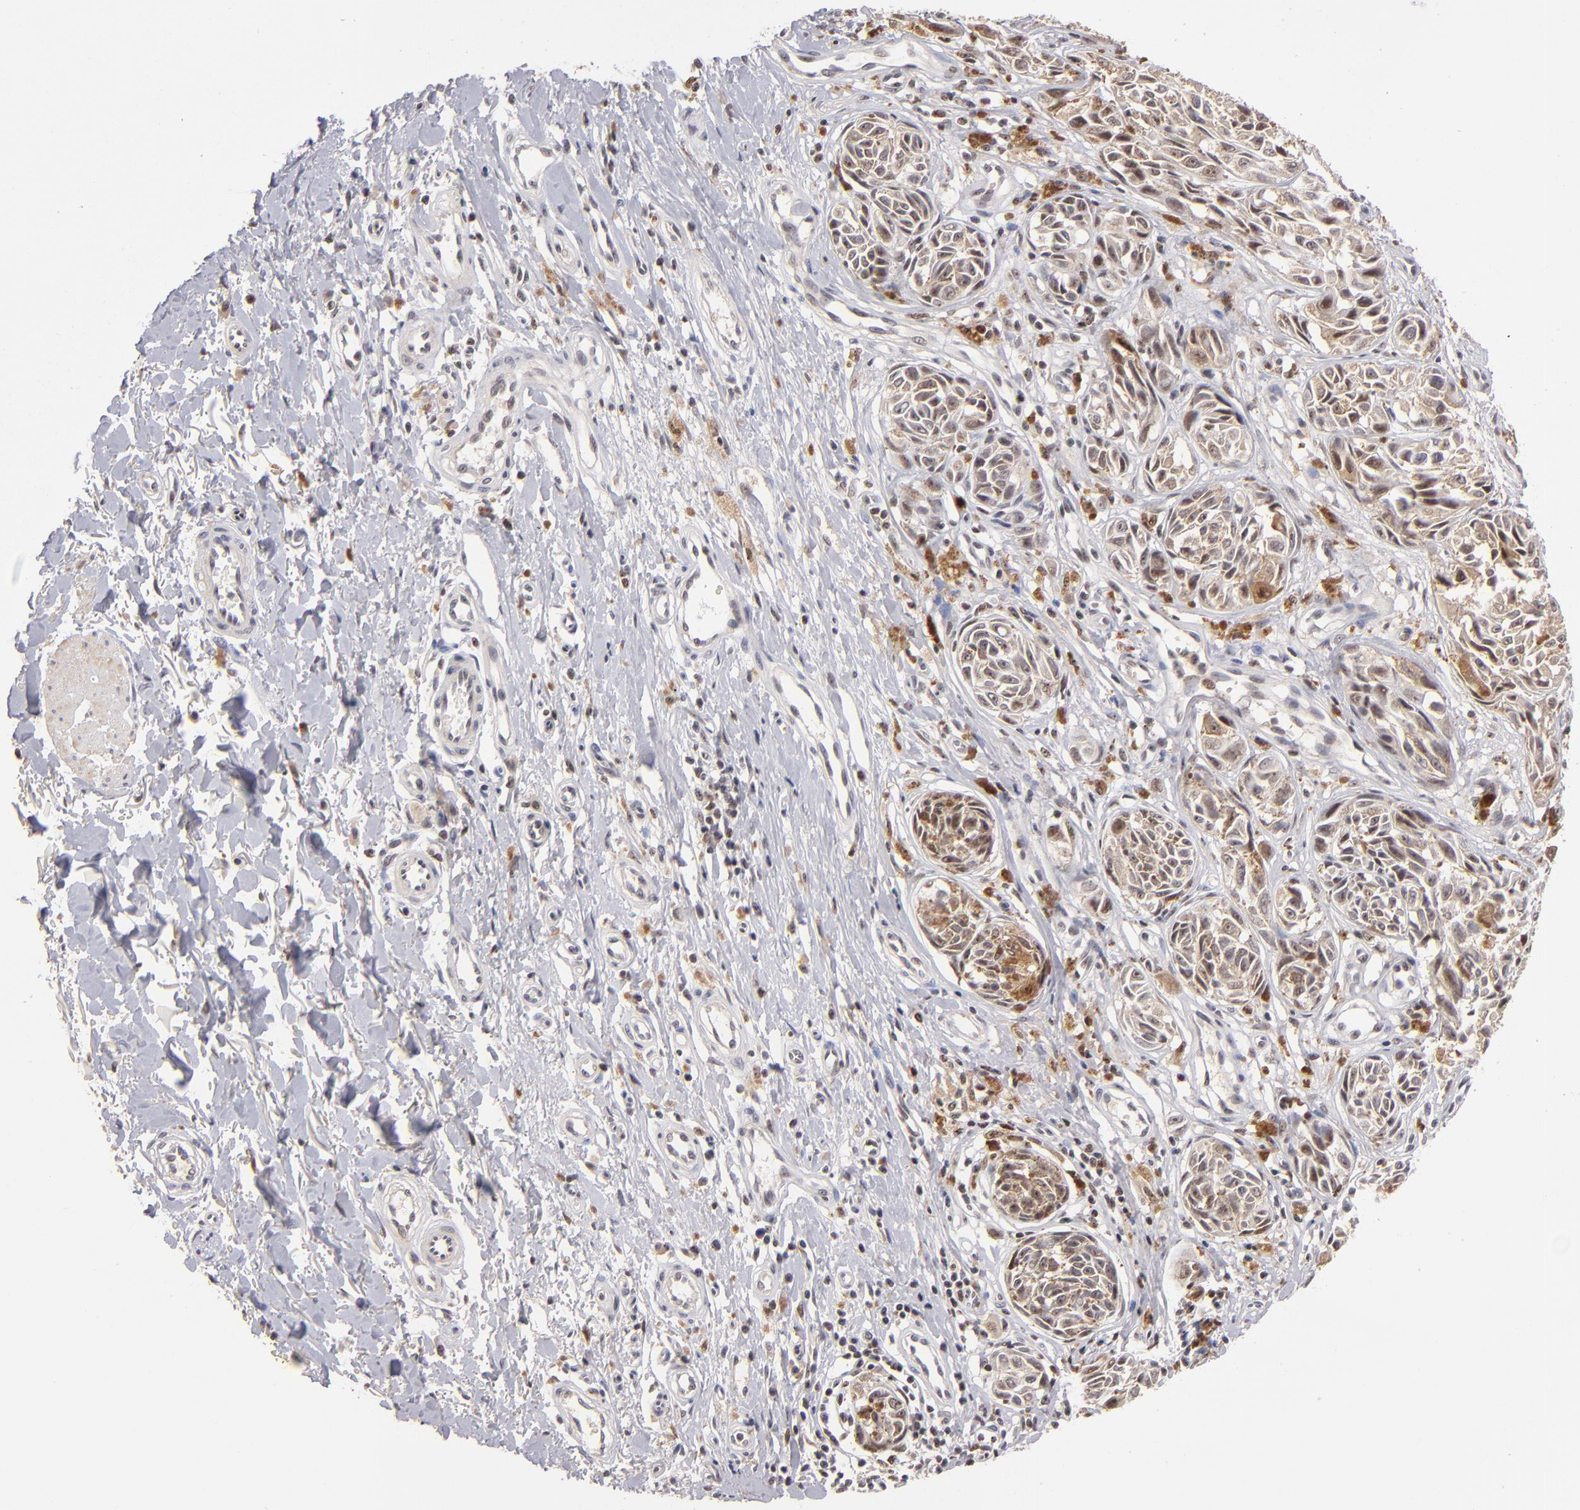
{"staining": {"intensity": "moderate", "quantity": "<25%", "location": "cytoplasmic/membranous"}, "tissue": "melanoma", "cell_type": "Tumor cells", "image_type": "cancer", "snomed": [{"axis": "morphology", "description": "Malignant melanoma, NOS"}, {"axis": "topography", "description": "Skin"}], "caption": "Human malignant melanoma stained for a protein (brown) demonstrates moderate cytoplasmic/membranous positive expression in approximately <25% of tumor cells.", "gene": "PCNX4", "patient": {"sex": "male", "age": 67}}